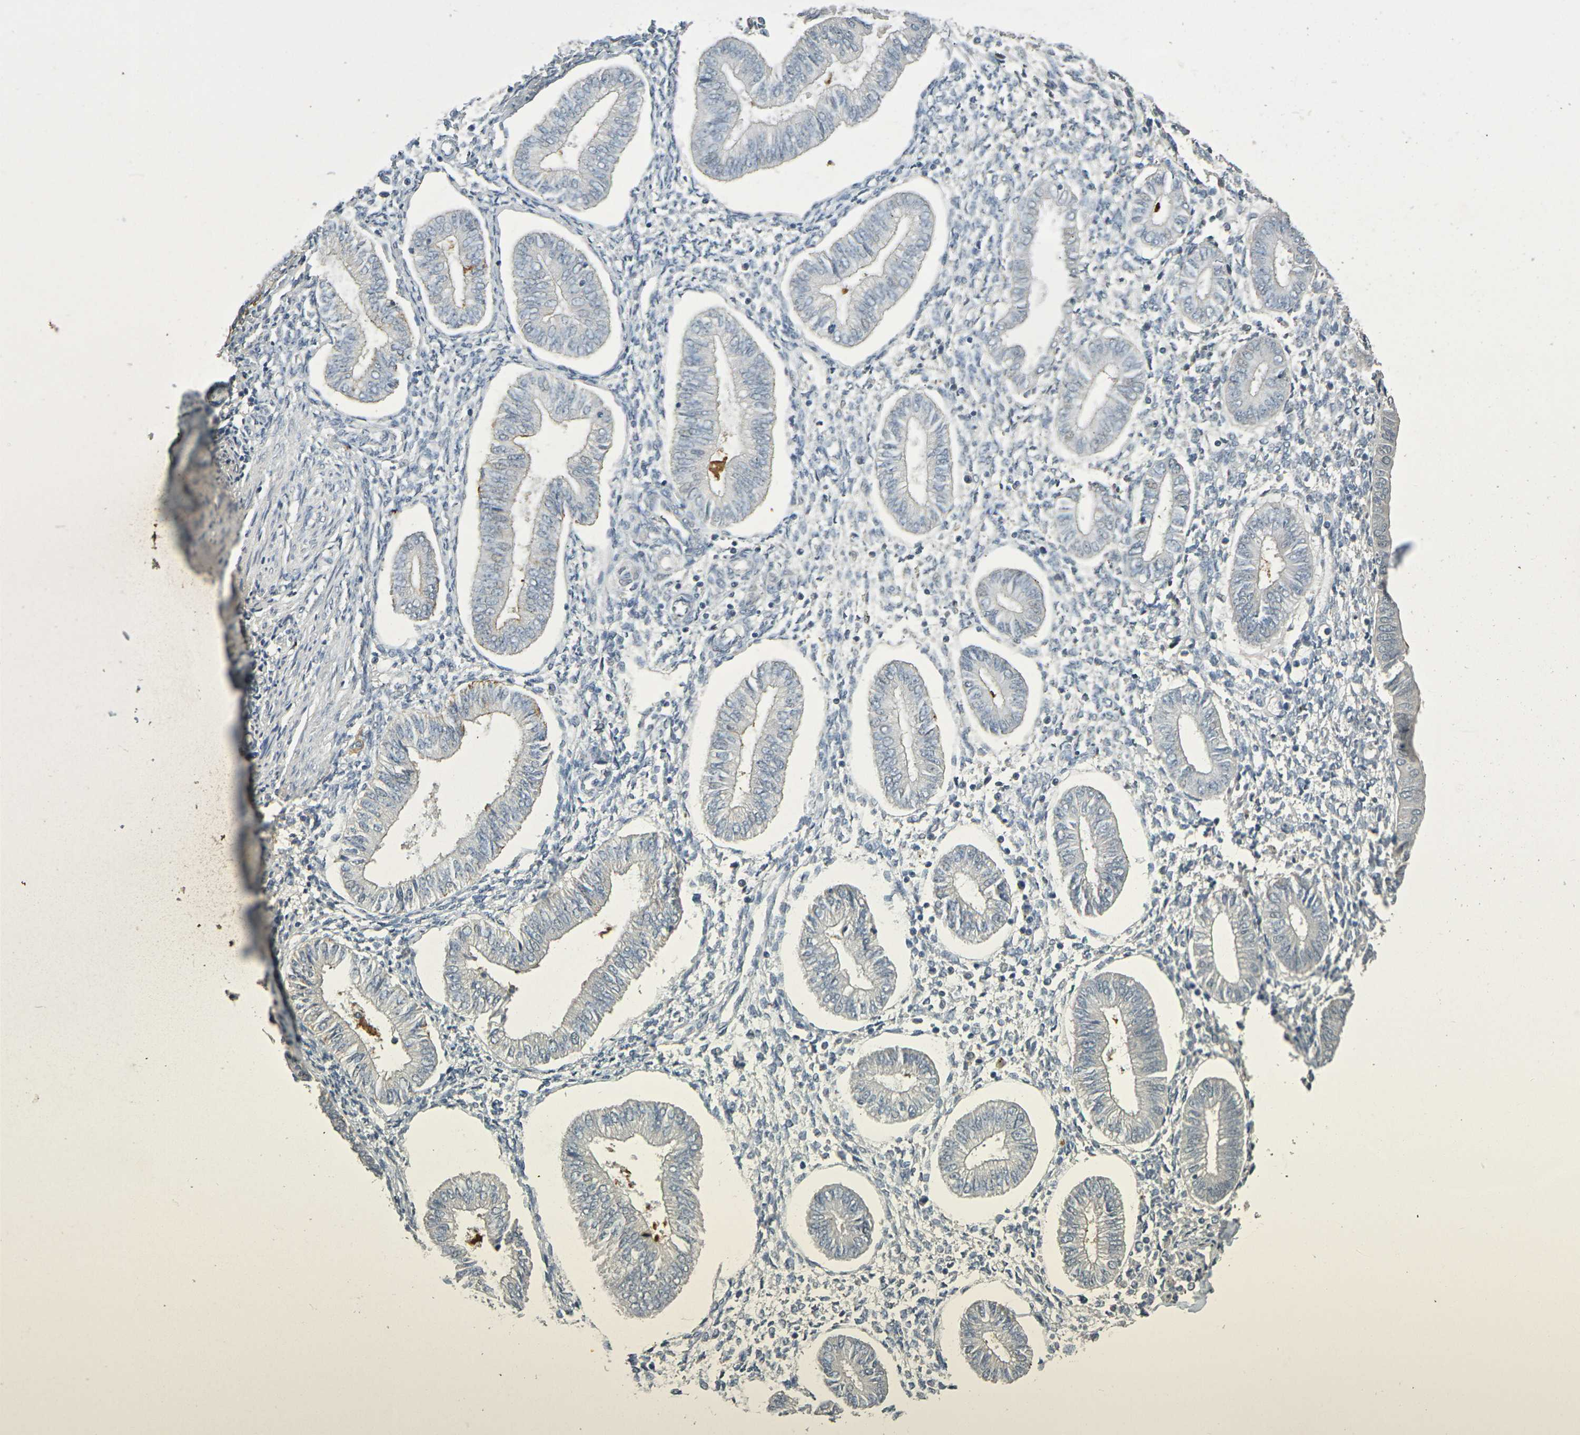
{"staining": {"intensity": "negative", "quantity": "none", "location": "none"}, "tissue": "endometrium", "cell_type": "Cells in endometrial stroma", "image_type": "normal", "snomed": [{"axis": "morphology", "description": "Normal tissue, NOS"}, {"axis": "topography", "description": "Endometrium"}], "caption": "Cells in endometrial stroma show no significant protein staining in normal endometrium. (DAB (3,3'-diaminobenzidine) immunohistochemistry, high magnification).", "gene": "IL10", "patient": {"sex": "female", "age": 50}}